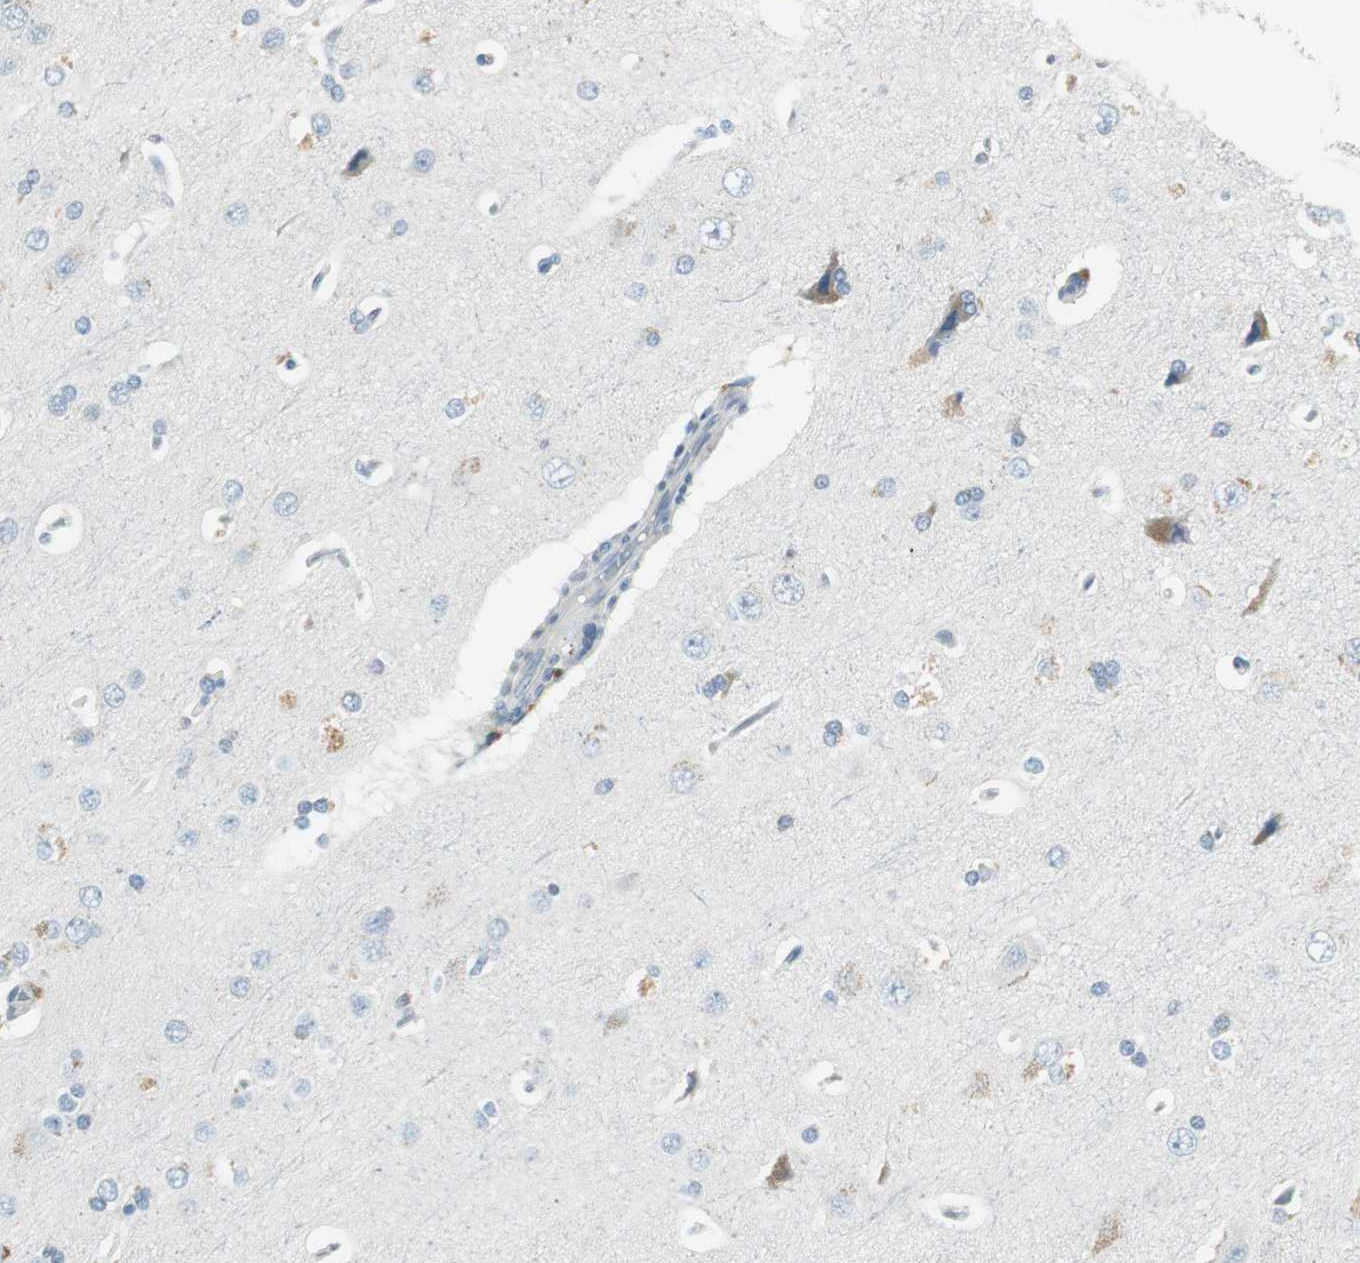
{"staining": {"intensity": "negative", "quantity": "none", "location": "none"}, "tissue": "cerebral cortex", "cell_type": "Endothelial cells", "image_type": "normal", "snomed": [{"axis": "morphology", "description": "Normal tissue, NOS"}, {"axis": "topography", "description": "Cerebral cortex"}], "caption": "Human cerebral cortex stained for a protein using immunohistochemistry reveals no expression in endothelial cells.", "gene": "MSTO1", "patient": {"sex": "male", "age": 62}}